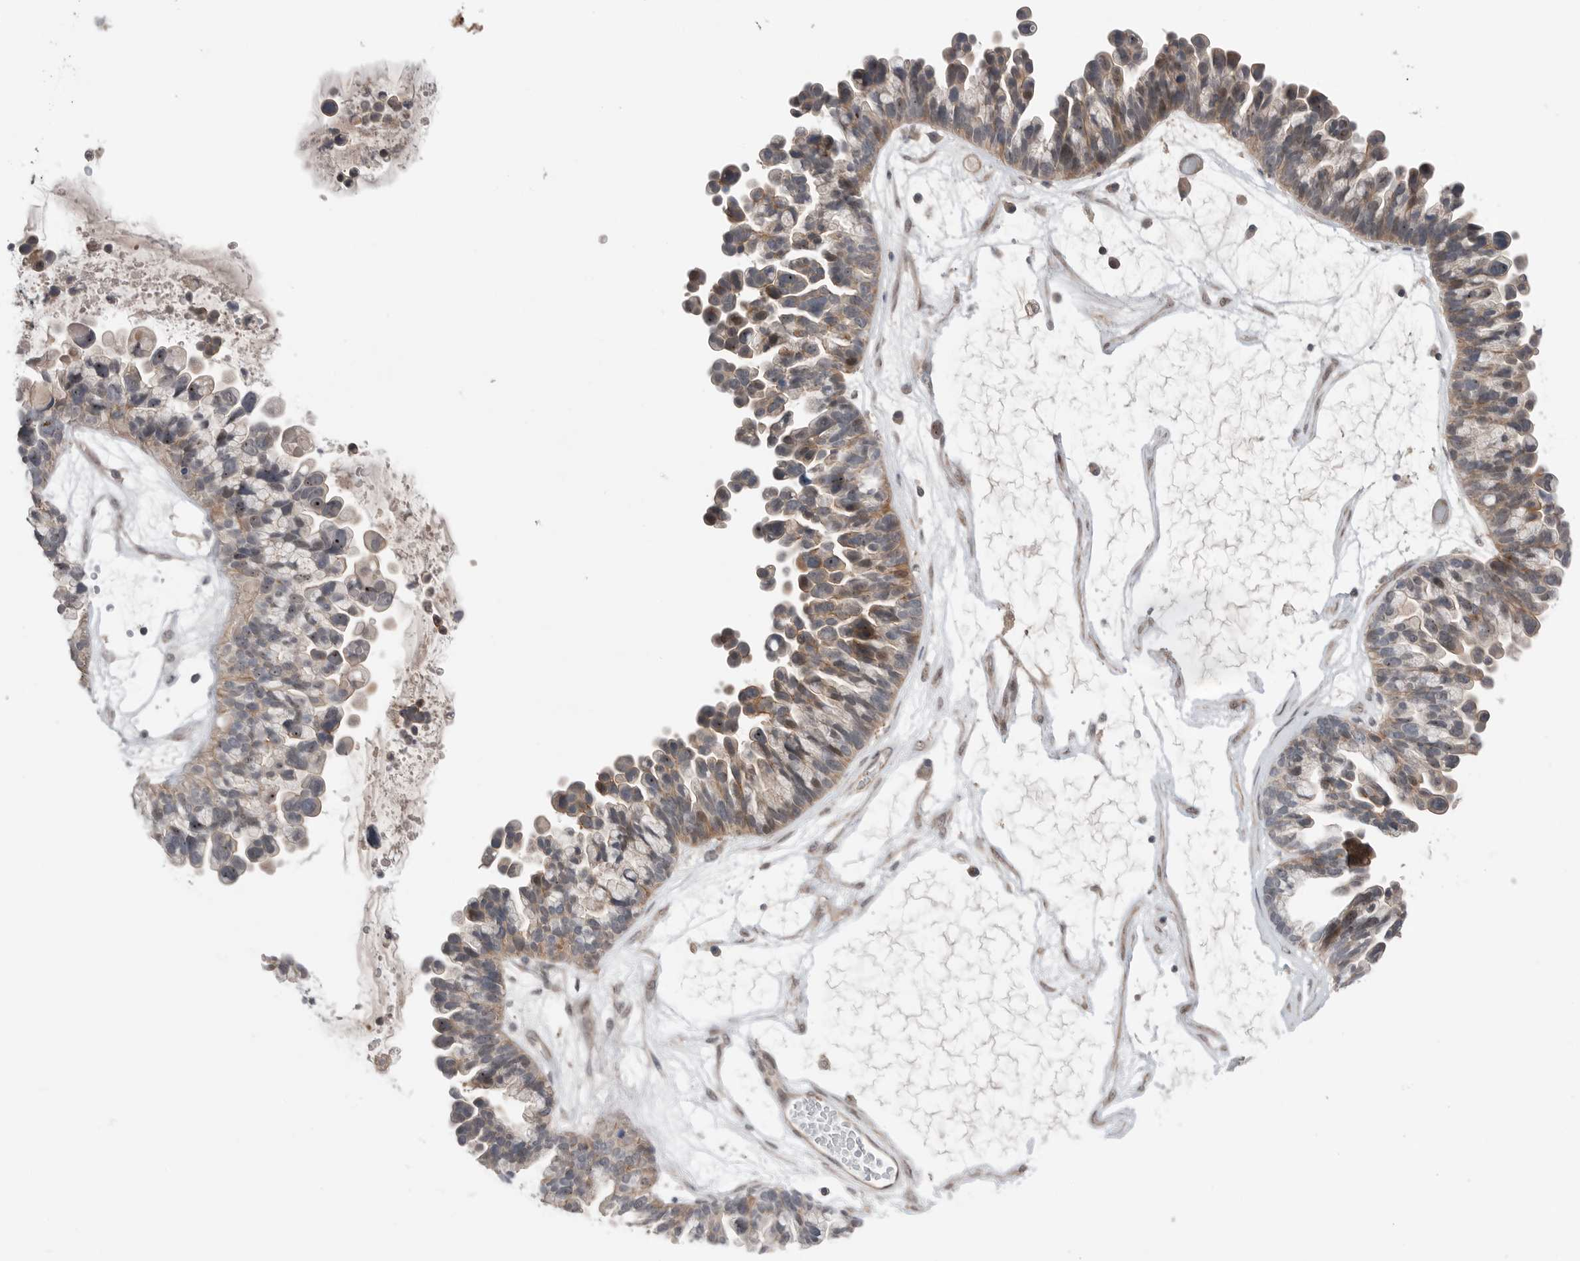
{"staining": {"intensity": "weak", "quantity": "25%-75%", "location": "cytoplasmic/membranous"}, "tissue": "ovarian cancer", "cell_type": "Tumor cells", "image_type": "cancer", "snomed": [{"axis": "morphology", "description": "Cystadenocarcinoma, serous, NOS"}, {"axis": "topography", "description": "Ovary"}], "caption": "The photomicrograph exhibits staining of ovarian cancer, revealing weak cytoplasmic/membranous protein staining (brown color) within tumor cells.", "gene": "PEAK1", "patient": {"sex": "female", "age": 56}}